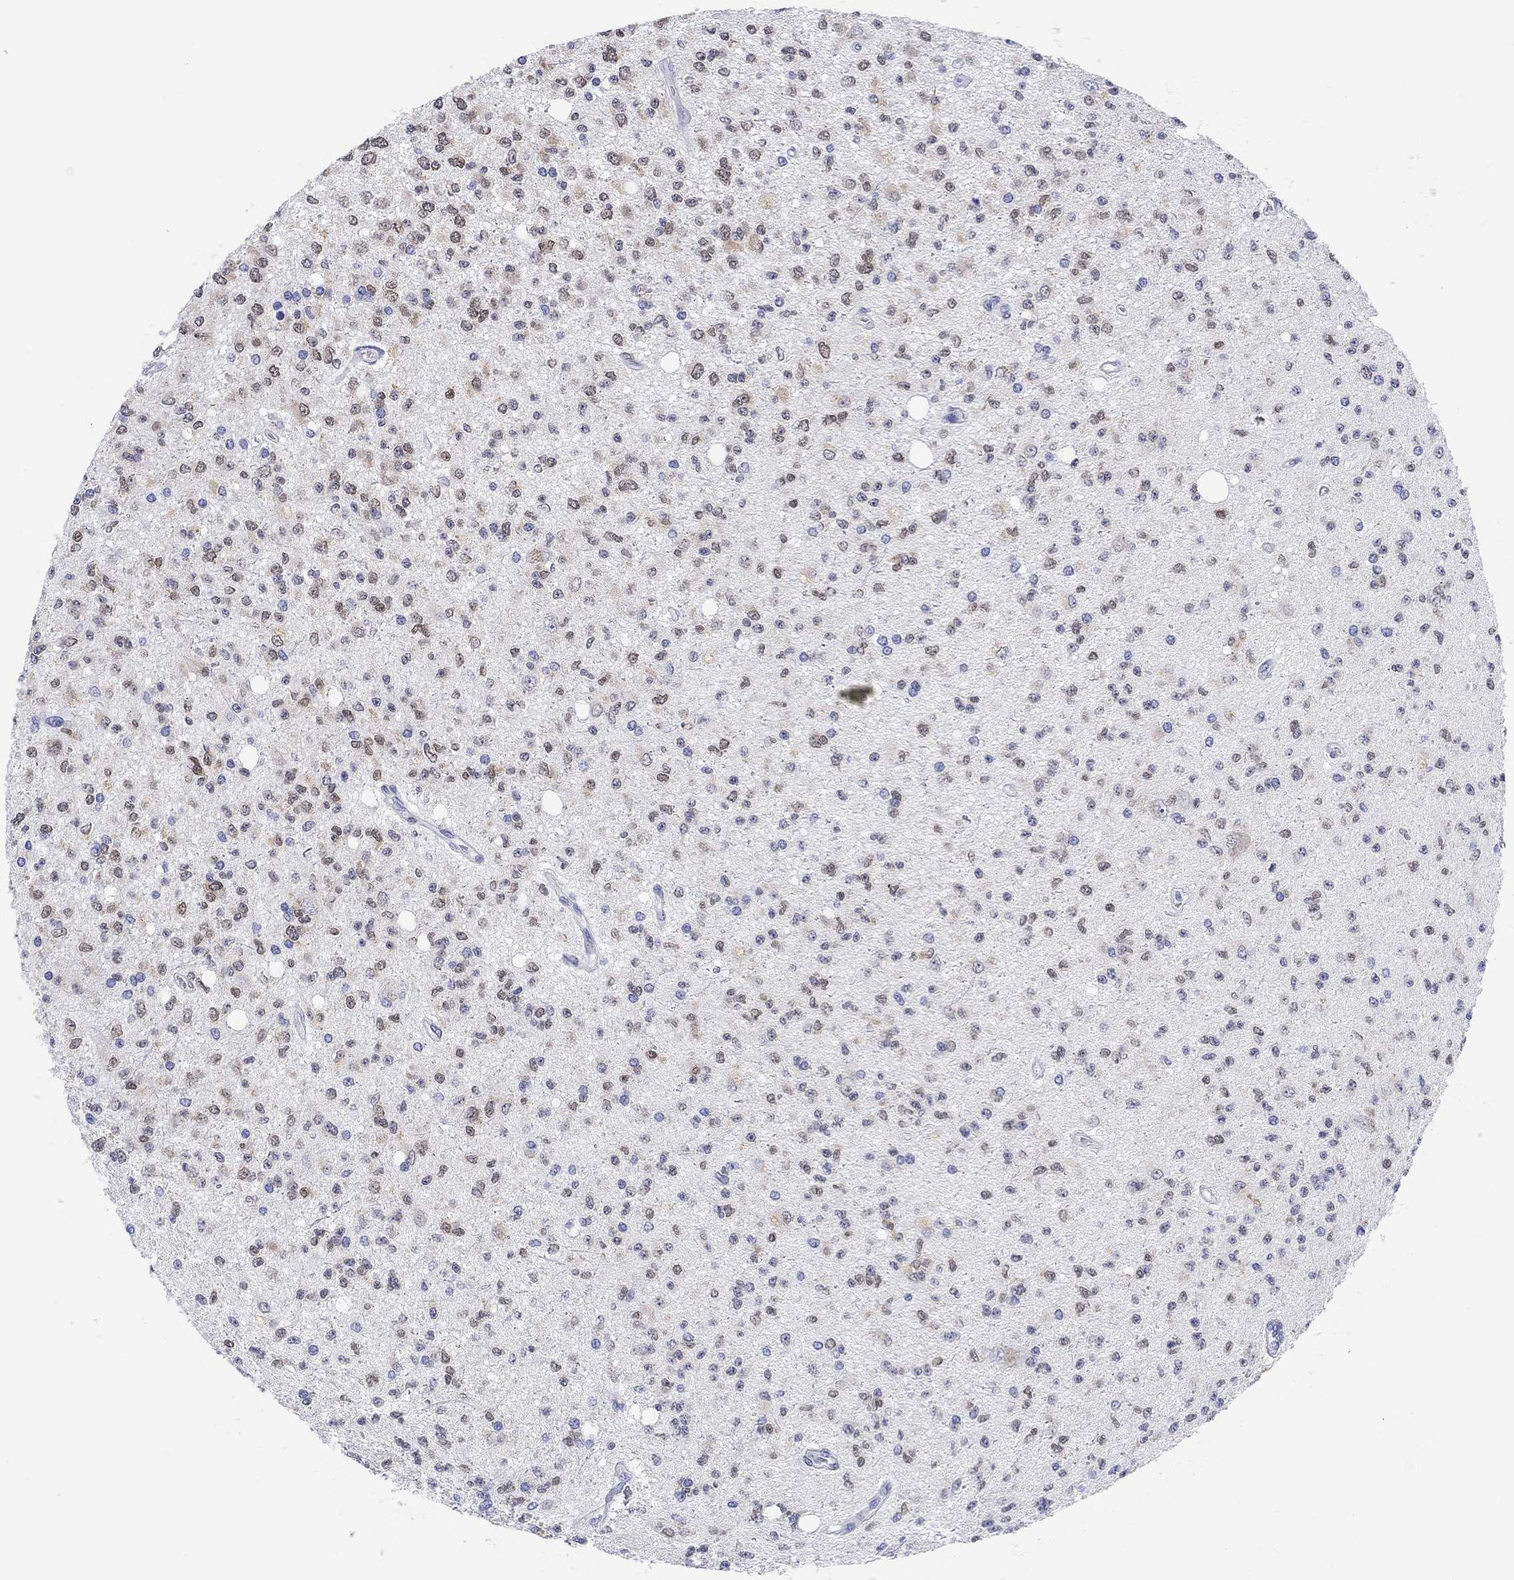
{"staining": {"intensity": "weak", "quantity": "25%-75%", "location": "nuclear"}, "tissue": "glioma", "cell_type": "Tumor cells", "image_type": "cancer", "snomed": [{"axis": "morphology", "description": "Glioma, malignant, Low grade"}, {"axis": "topography", "description": "Brain"}], "caption": "Immunohistochemistry photomicrograph of neoplastic tissue: human glioma stained using immunohistochemistry displays low levels of weak protein expression localized specifically in the nuclear of tumor cells, appearing as a nuclear brown color.", "gene": "MSI1", "patient": {"sex": "male", "age": 67}}